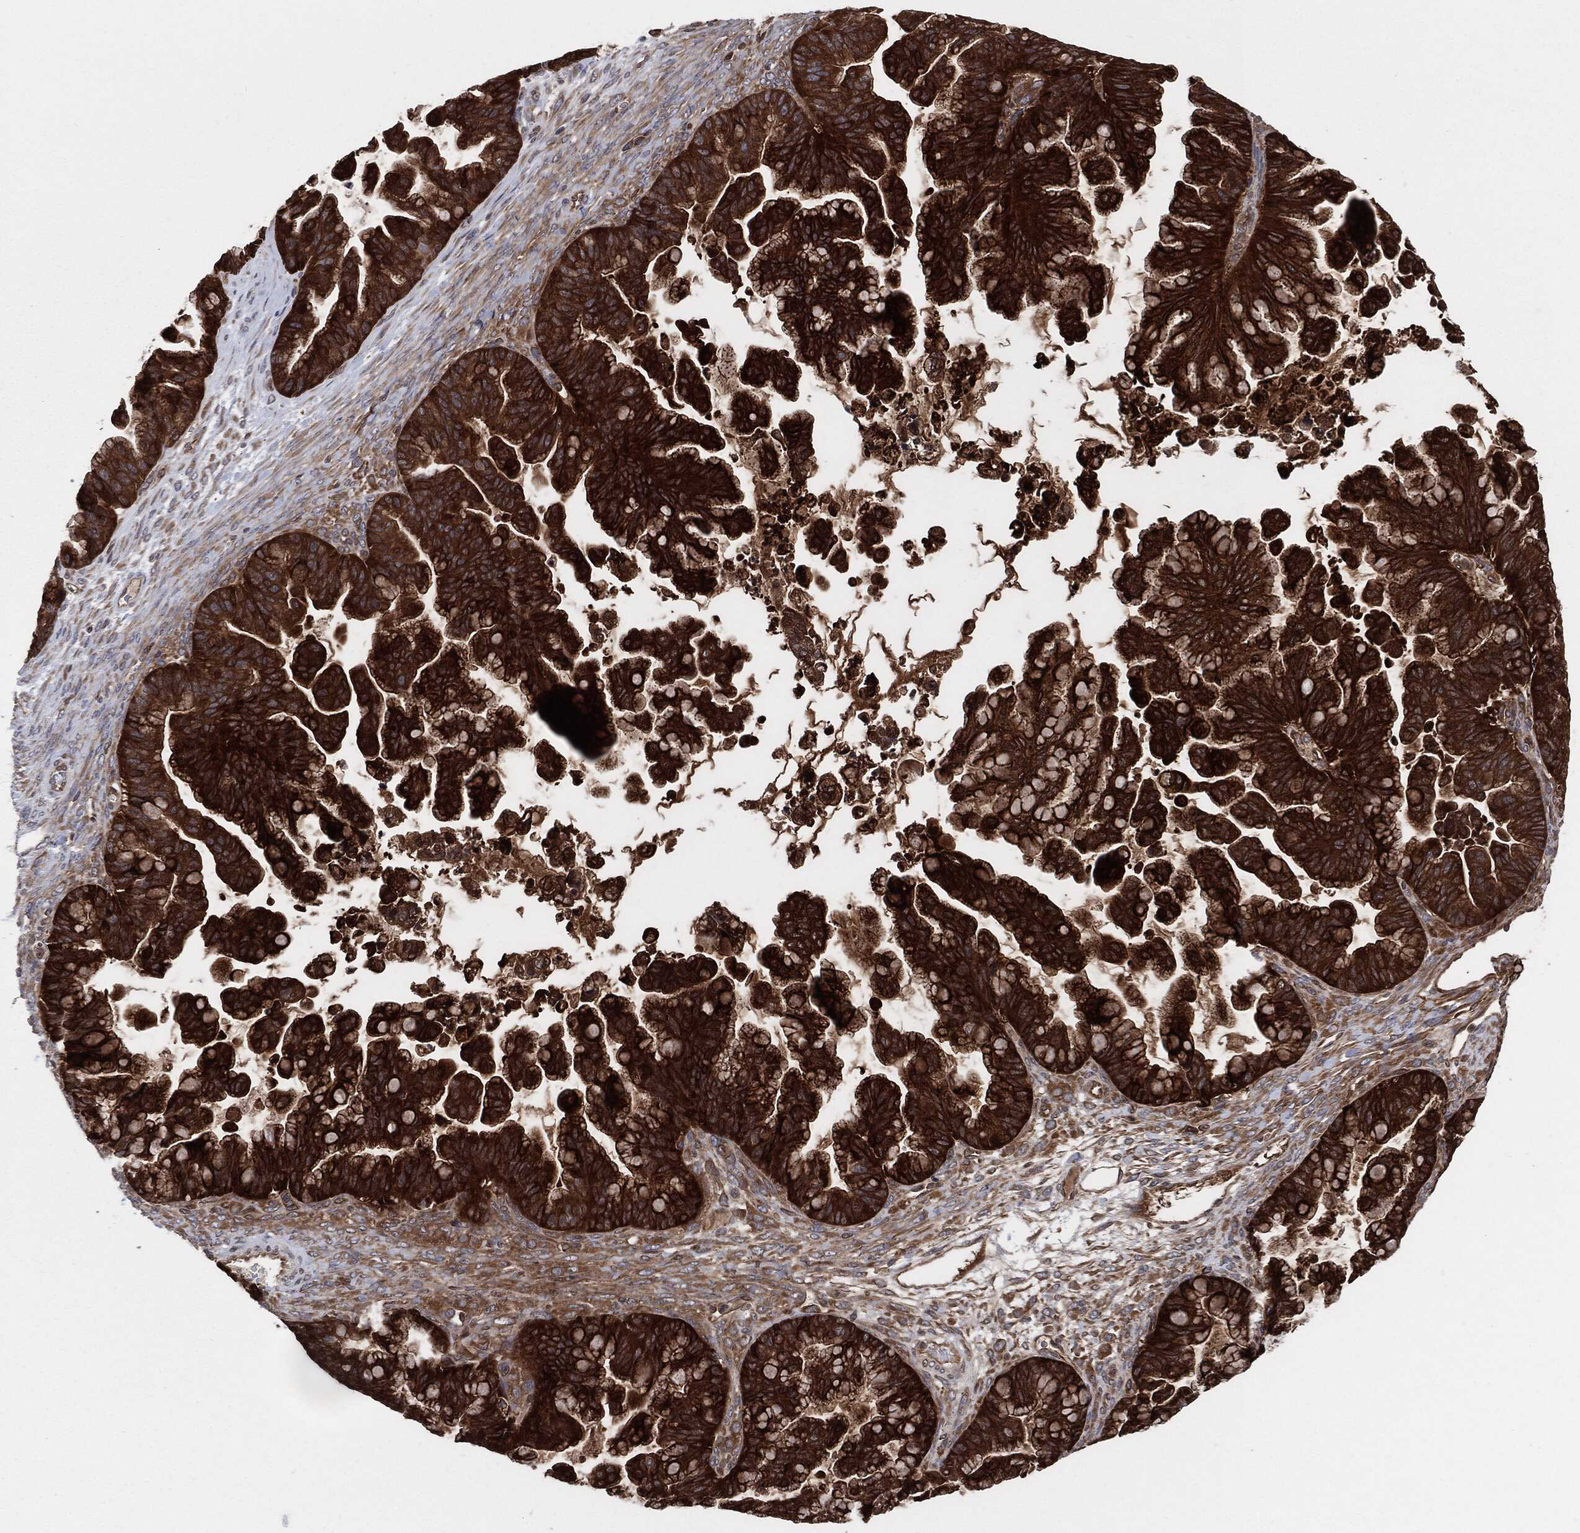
{"staining": {"intensity": "strong", "quantity": ">75%", "location": "cytoplasmic/membranous"}, "tissue": "ovarian cancer", "cell_type": "Tumor cells", "image_type": "cancer", "snomed": [{"axis": "morphology", "description": "Cystadenocarcinoma, mucinous, NOS"}, {"axis": "topography", "description": "Ovary"}], "caption": "Protein staining of mucinous cystadenocarcinoma (ovarian) tissue exhibits strong cytoplasmic/membranous positivity in about >75% of tumor cells.", "gene": "XPNPEP1", "patient": {"sex": "female", "age": 67}}